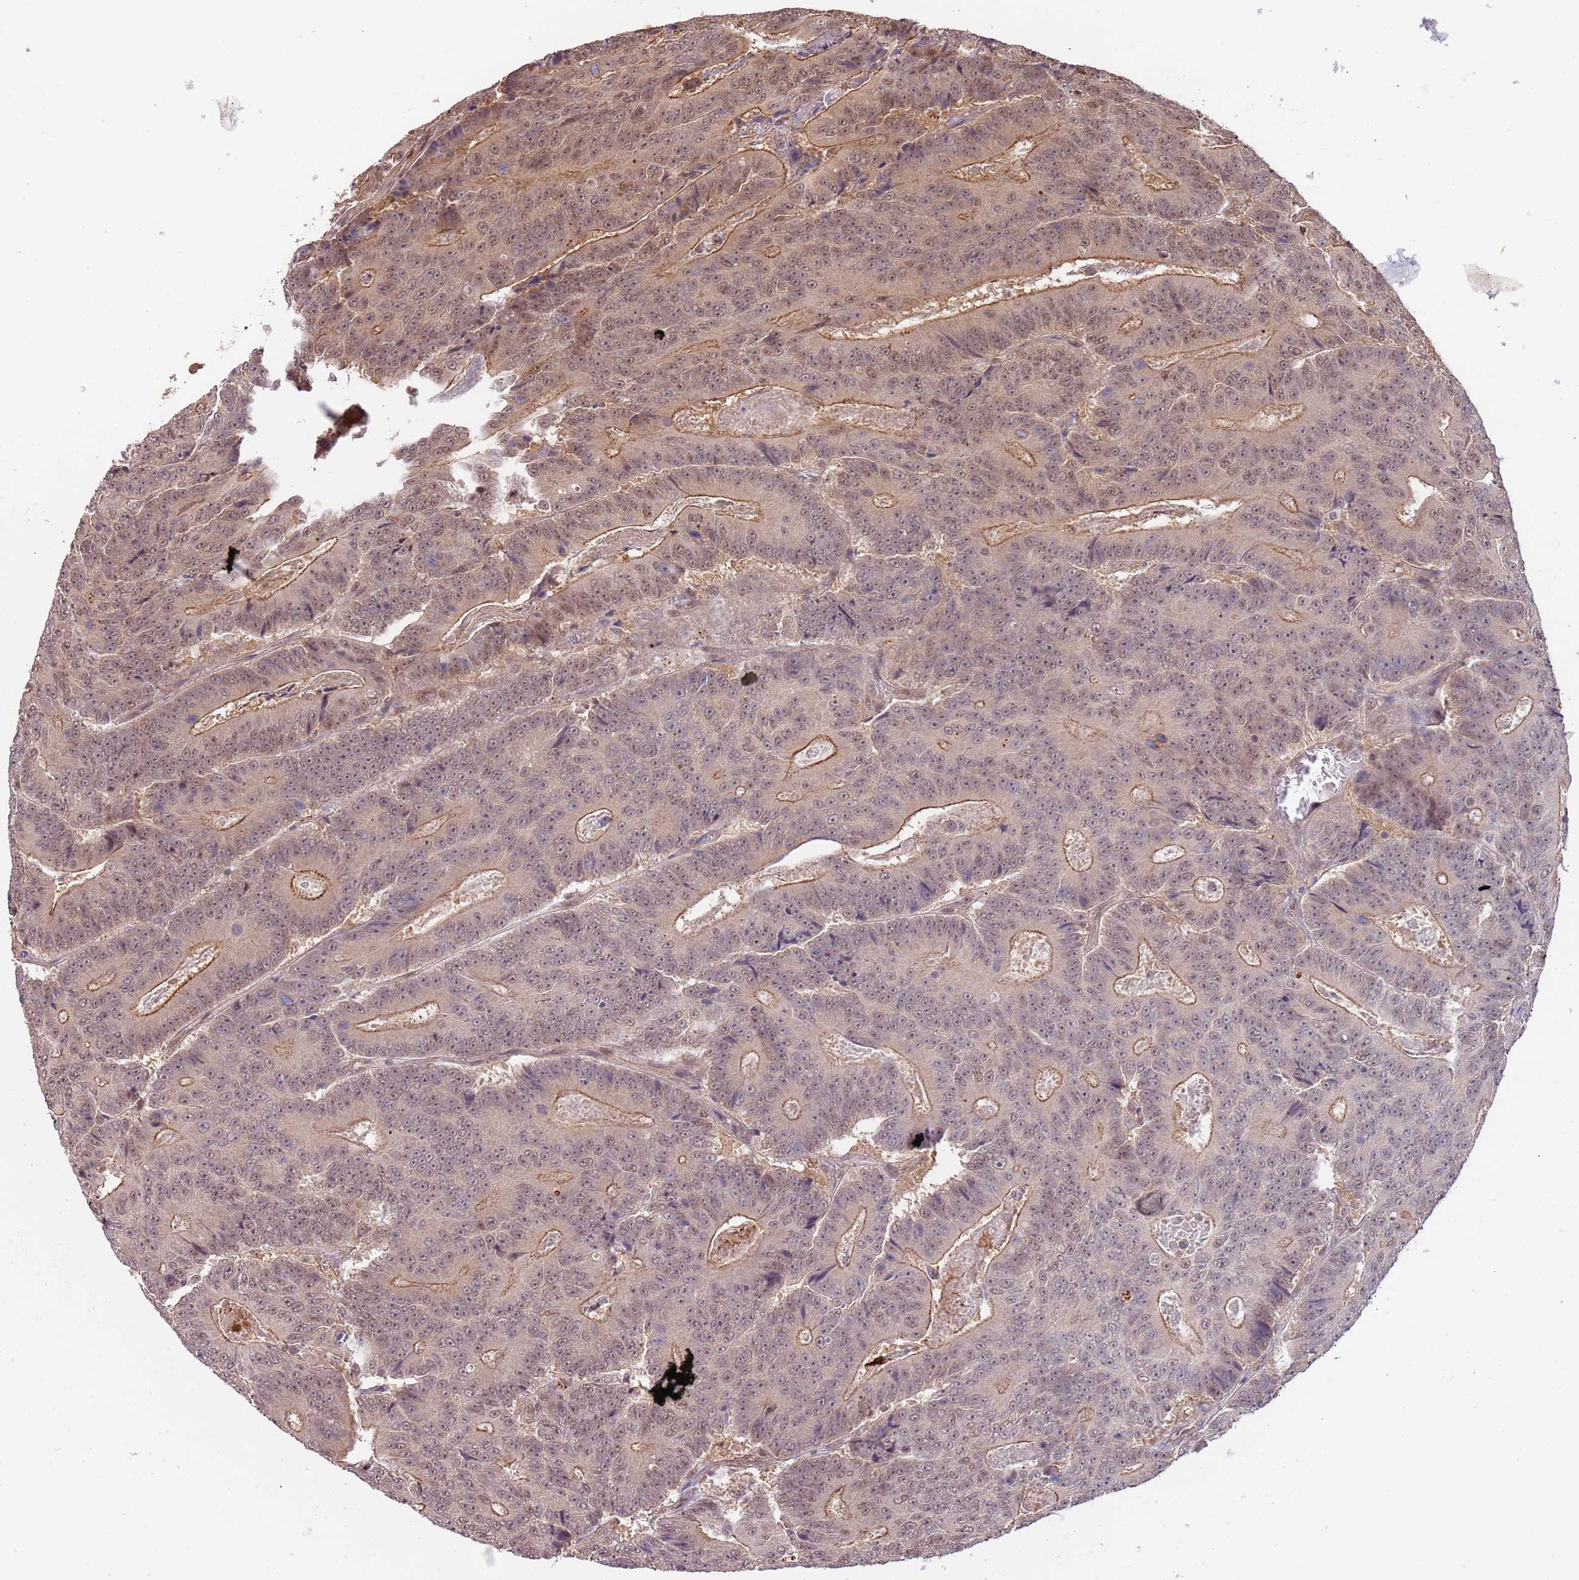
{"staining": {"intensity": "moderate", "quantity": "25%-75%", "location": "cytoplasmic/membranous,nuclear"}, "tissue": "colorectal cancer", "cell_type": "Tumor cells", "image_type": "cancer", "snomed": [{"axis": "morphology", "description": "Adenocarcinoma, NOS"}, {"axis": "topography", "description": "Colon"}], "caption": "Protein staining exhibits moderate cytoplasmic/membranous and nuclear positivity in approximately 25%-75% of tumor cells in colorectal cancer.", "gene": "PLSCR5", "patient": {"sex": "male", "age": 83}}